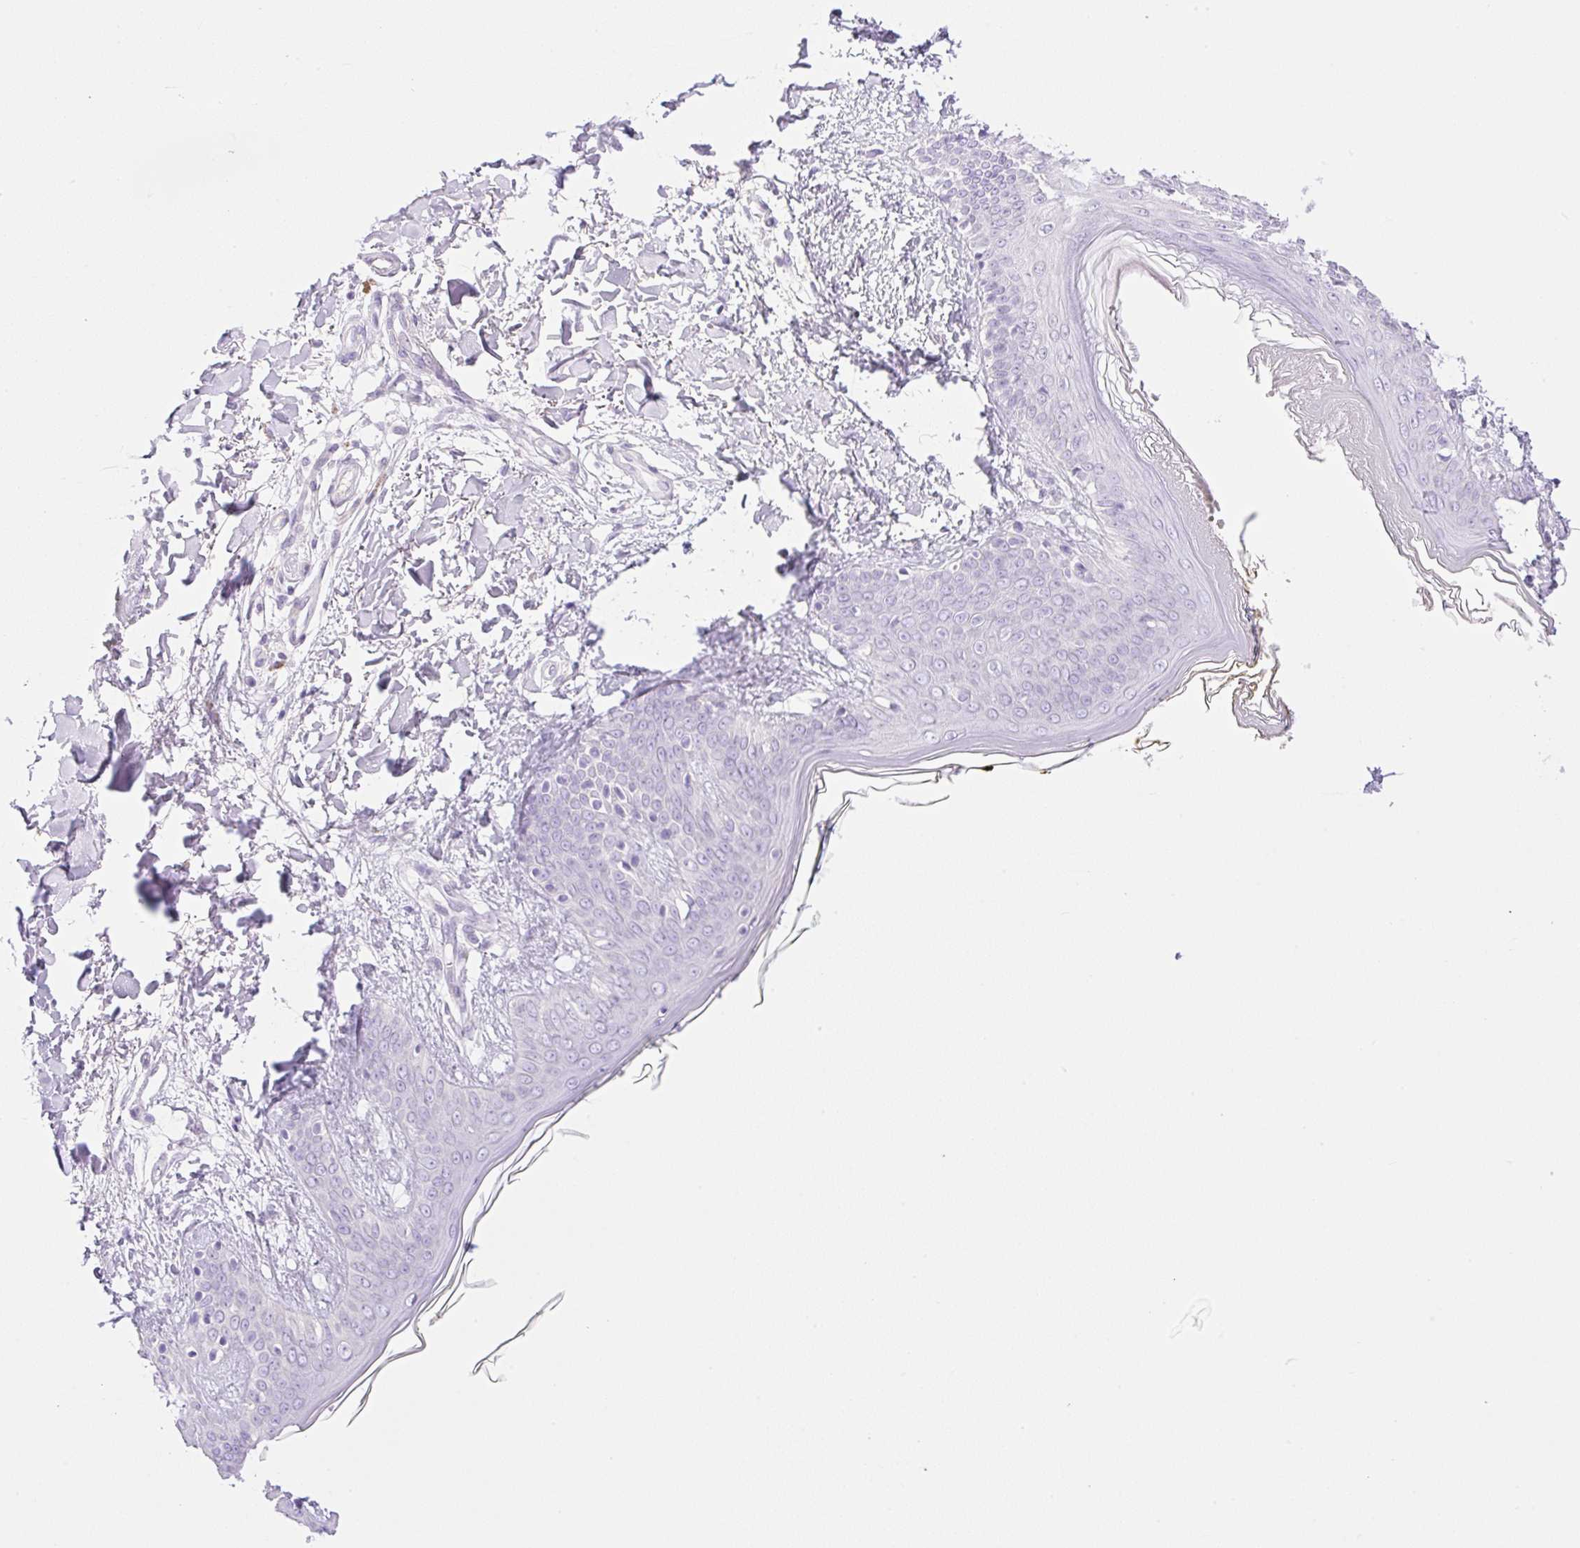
{"staining": {"intensity": "negative", "quantity": "none", "location": "none"}, "tissue": "skin", "cell_type": "Fibroblasts", "image_type": "normal", "snomed": [{"axis": "morphology", "description": "Normal tissue, NOS"}, {"axis": "topography", "description": "Skin"}], "caption": "Fibroblasts show no significant protein positivity in benign skin. (IHC, brightfield microscopy, high magnification).", "gene": "PALM3", "patient": {"sex": "female", "age": 34}}